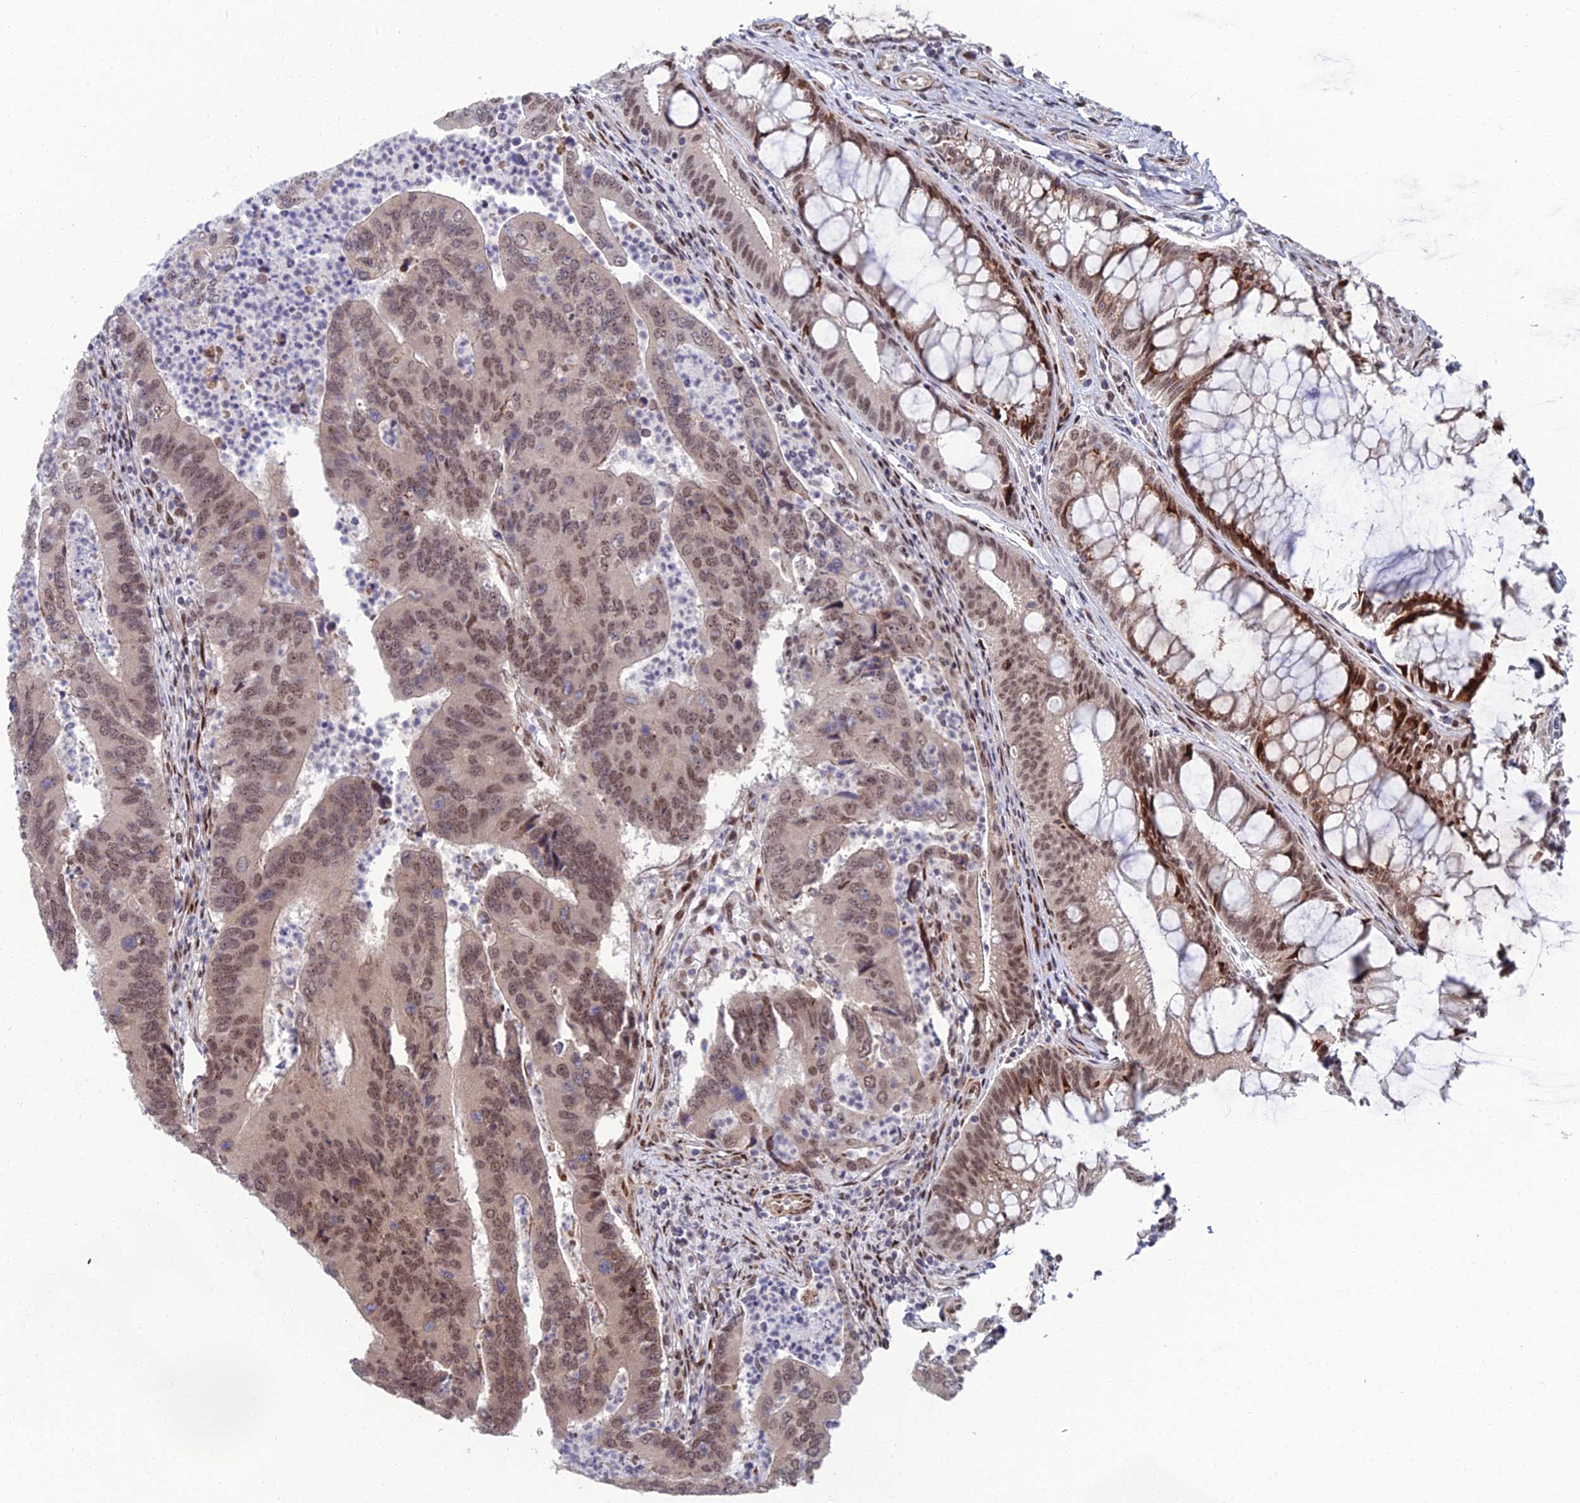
{"staining": {"intensity": "moderate", "quantity": ">75%", "location": "nuclear"}, "tissue": "colorectal cancer", "cell_type": "Tumor cells", "image_type": "cancer", "snomed": [{"axis": "morphology", "description": "Adenocarcinoma, NOS"}, {"axis": "topography", "description": "Colon"}], "caption": "IHC of human colorectal adenocarcinoma demonstrates medium levels of moderate nuclear staining in about >75% of tumor cells. The protein of interest is shown in brown color, while the nuclei are stained blue.", "gene": "ZNF668", "patient": {"sex": "female", "age": 67}}